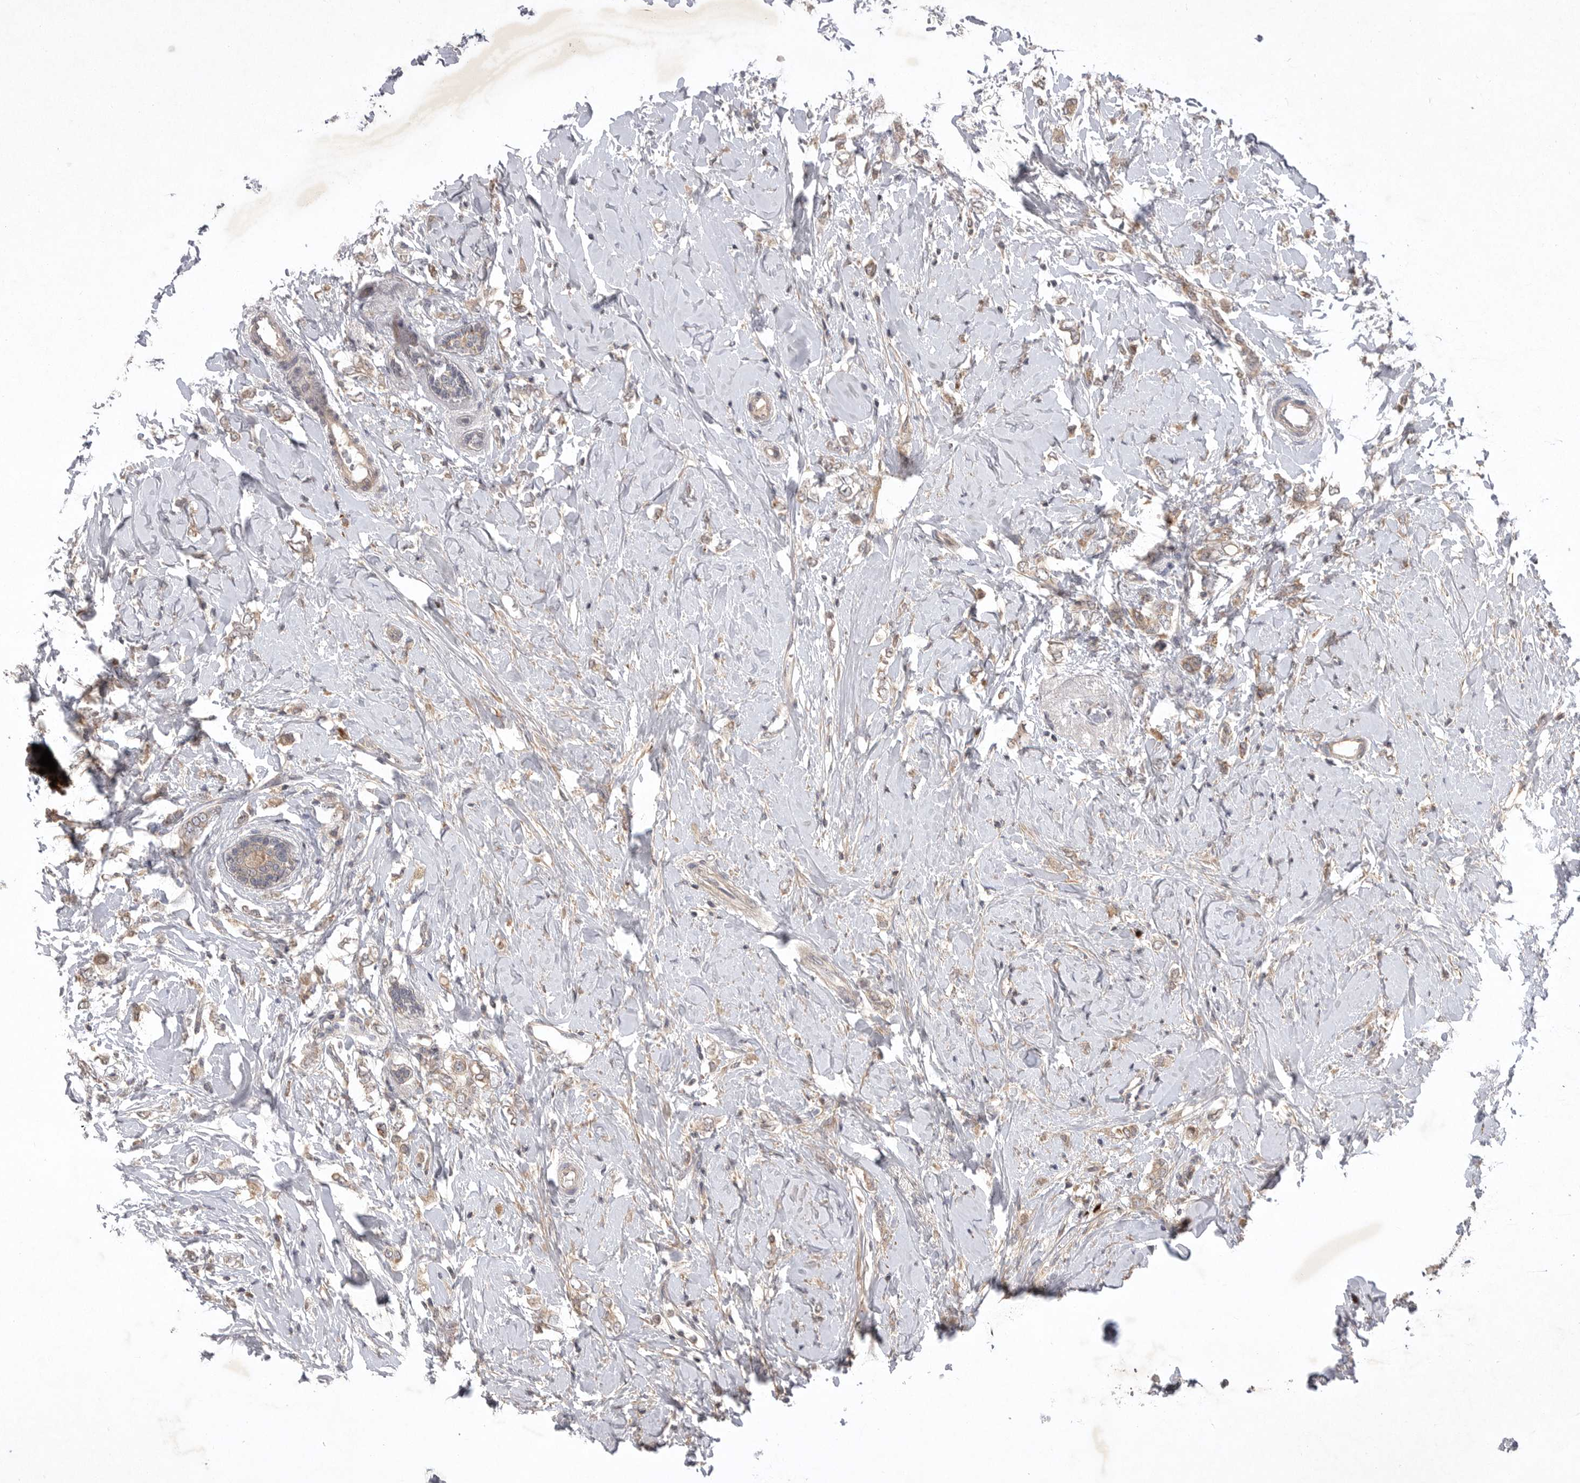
{"staining": {"intensity": "weak", "quantity": ">75%", "location": "cytoplasmic/membranous"}, "tissue": "breast cancer", "cell_type": "Tumor cells", "image_type": "cancer", "snomed": [{"axis": "morphology", "description": "Normal tissue, NOS"}, {"axis": "morphology", "description": "Lobular carcinoma"}, {"axis": "topography", "description": "Breast"}], "caption": "Protein analysis of breast cancer (lobular carcinoma) tissue demonstrates weak cytoplasmic/membranous staining in approximately >75% of tumor cells.", "gene": "UBE3D", "patient": {"sex": "female", "age": 47}}